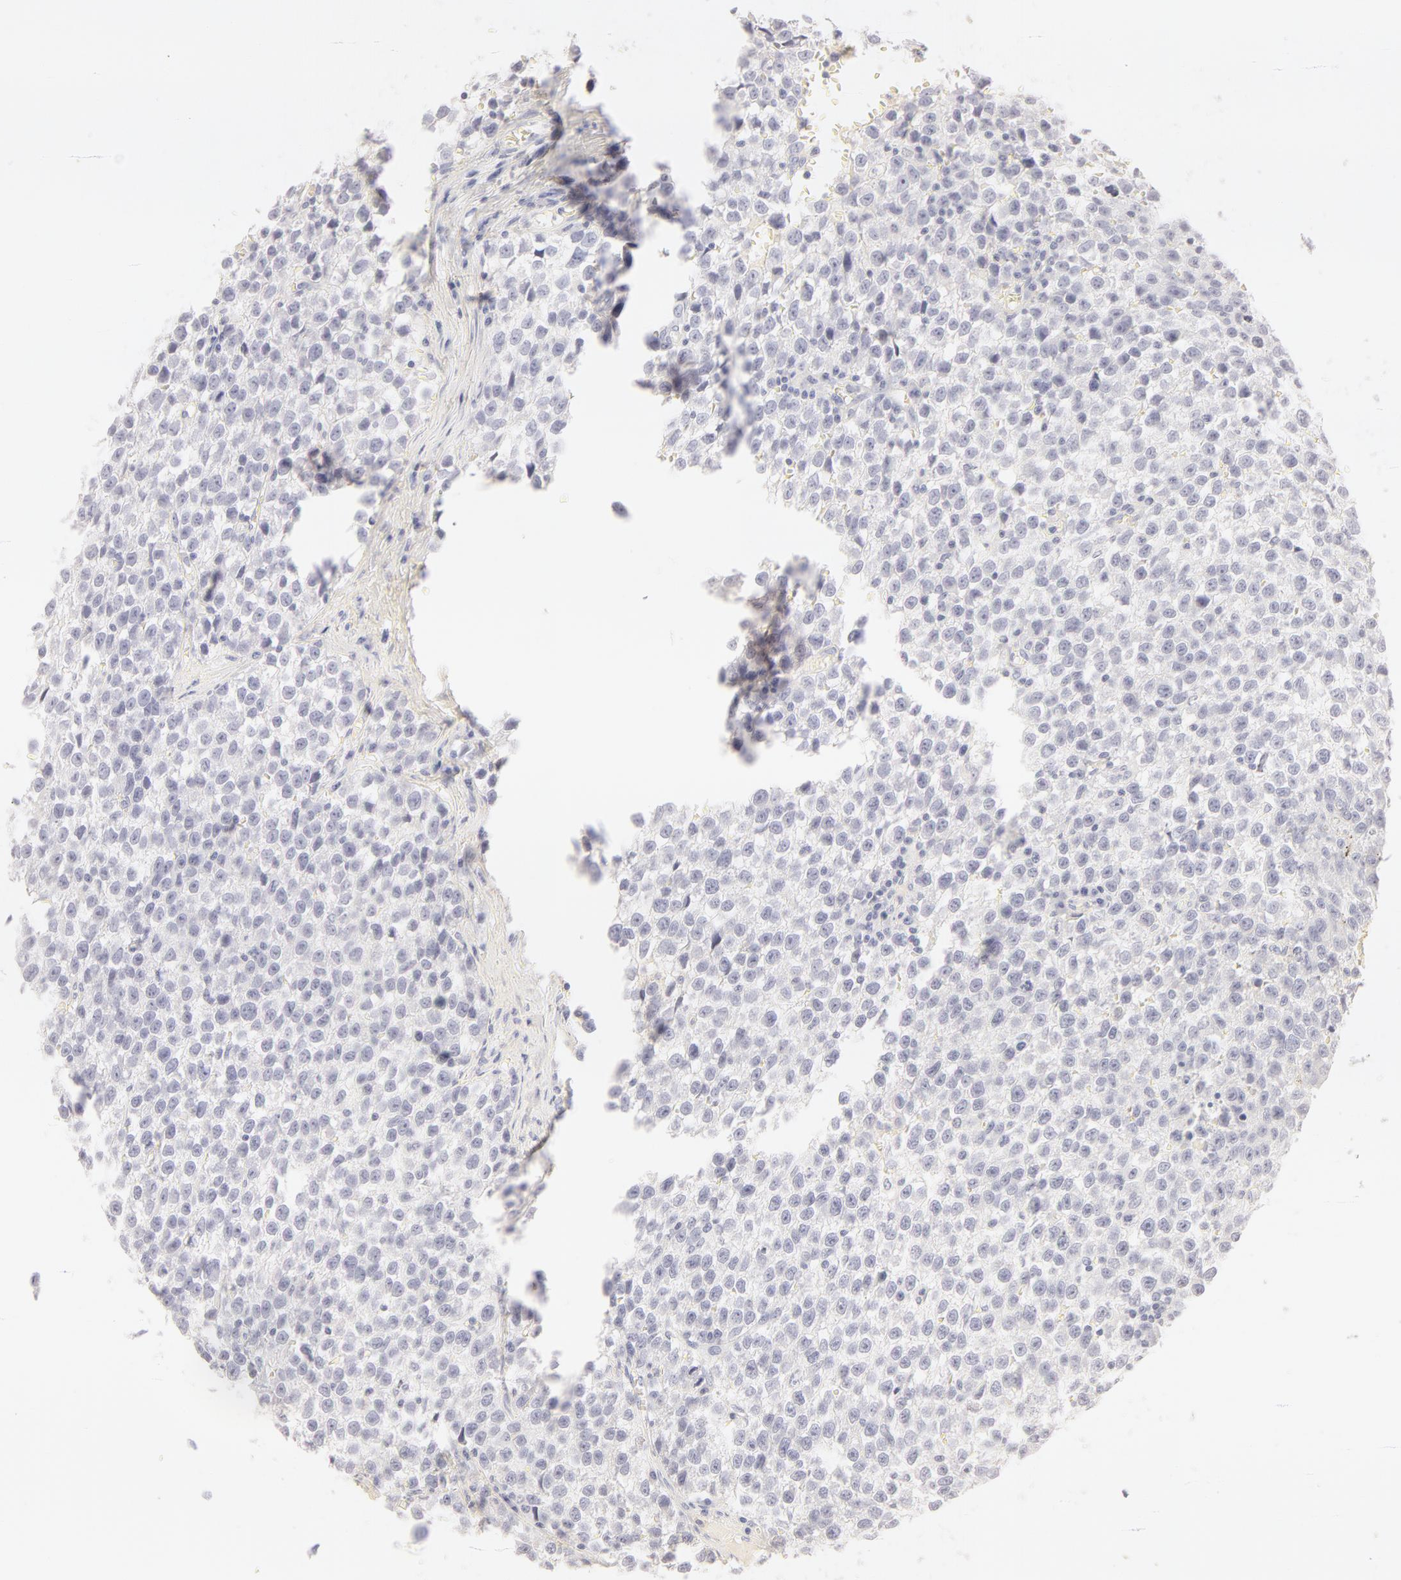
{"staining": {"intensity": "negative", "quantity": "none", "location": "none"}, "tissue": "testis cancer", "cell_type": "Tumor cells", "image_type": "cancer", "snomed": [{"axis": "morphology", "description": "Seminoma, NOS"}, {"axis": "topography", "description": "Testis"}], "caption": "Human testis cancer stained for a protein using immunohistochemistry demonstrates no positivity in tumor cells.", "gene": "LGALS7B", "patient": {"sex": "male", "age": 35}}